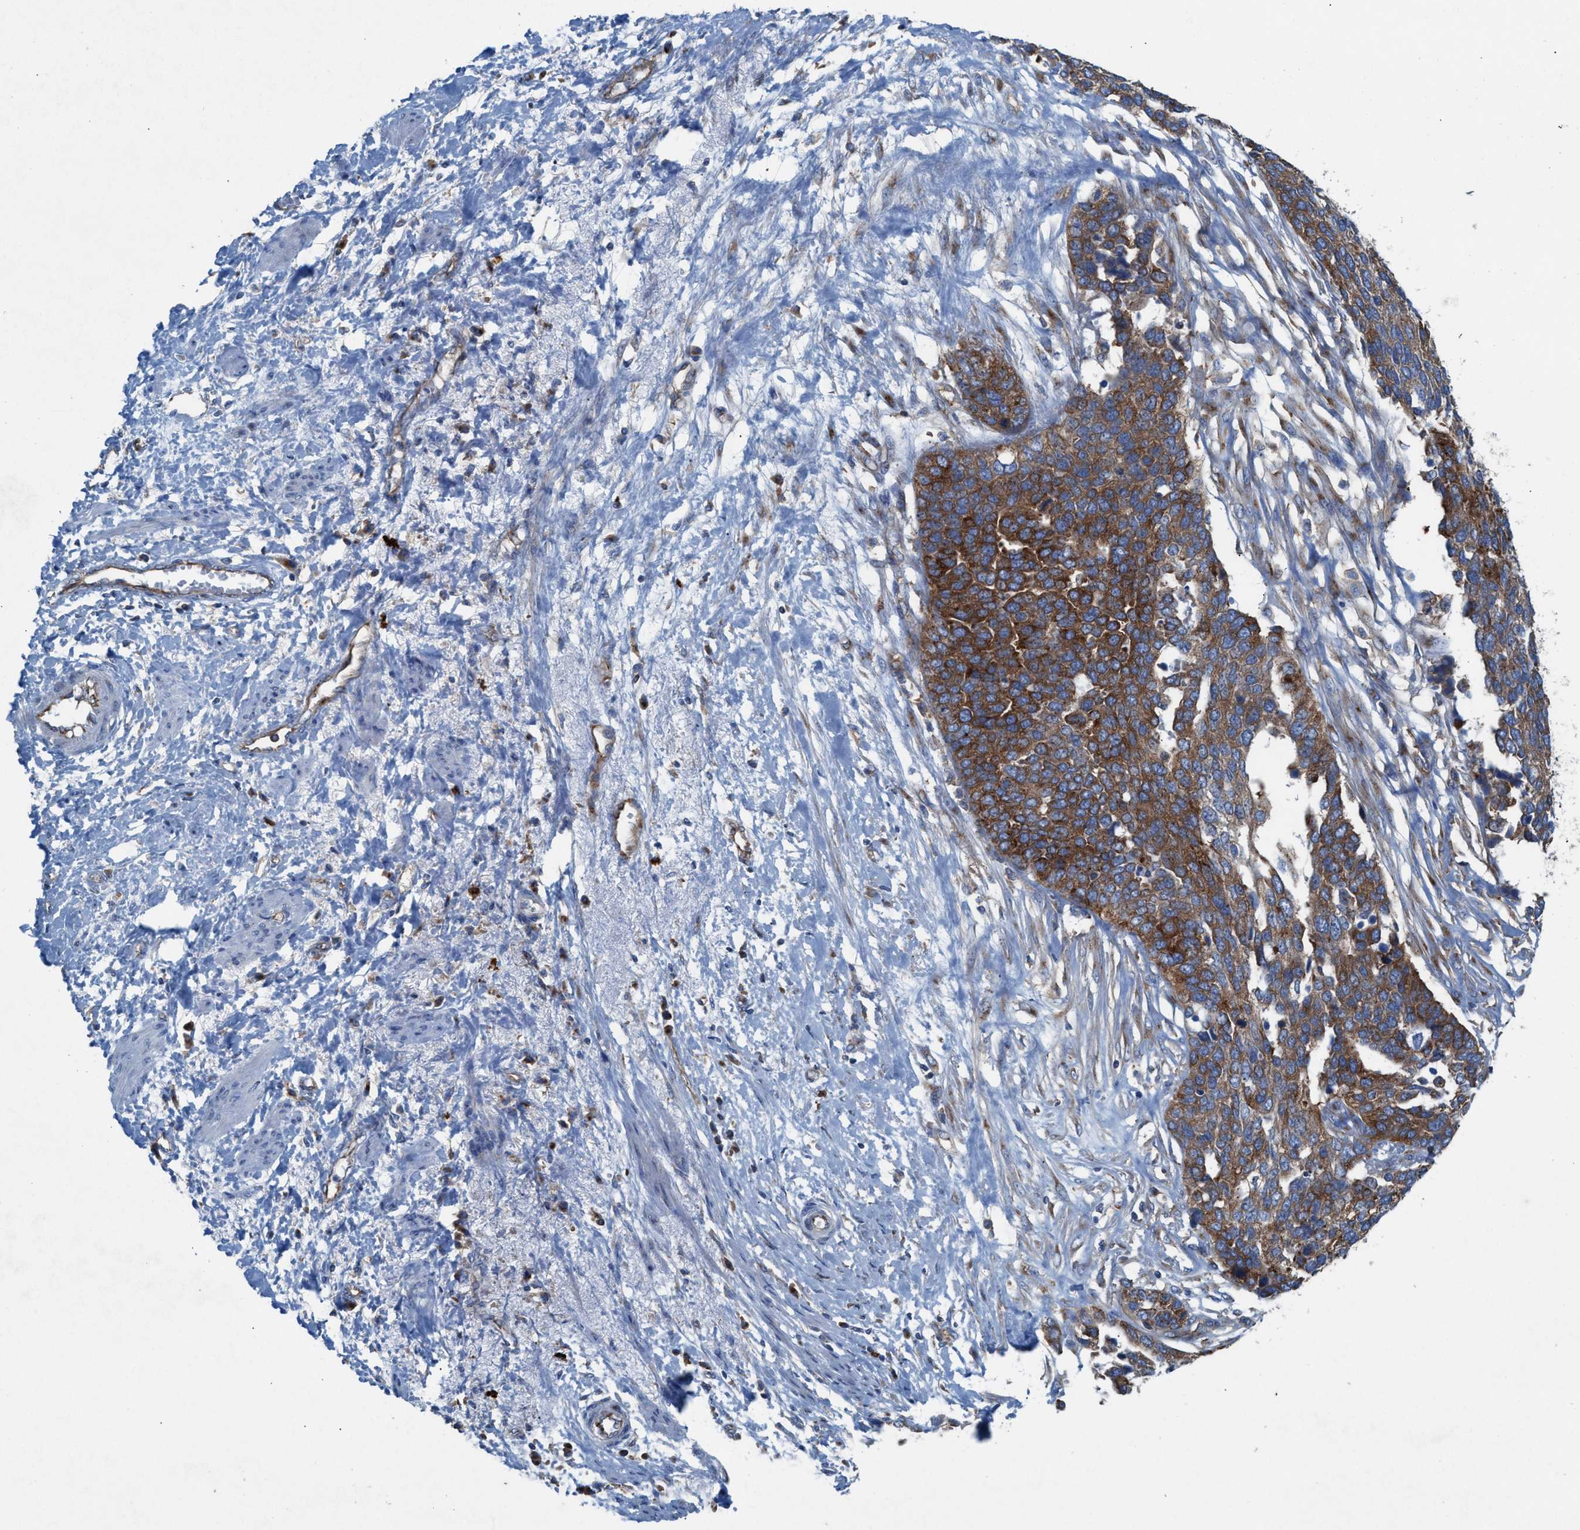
{"staining": {"intensity": "moderate", "quantity": ">75%", "location": "cytoplasmic/membranous"}, "tissue": "ovarian cancer", "cell_type": "Tumor cells", "image_type": "cancer", "snomed": [{"axis": "morphology", "description": "Cystadenocarcinoma, serous, NOS"}, {"axis": "topography", "description": "Ovary"}], "caption": "Immunohistochemistry of ovarian serous cystadenocarcinoma displays medium levels of moderate cytoplasmic/membranous positivity in approximately >75% of tumor cells. (IHC, brightfield microscopy, high magnification).", "gene": "NYAP1", "patient": {"sex": "female", "age": 44}}